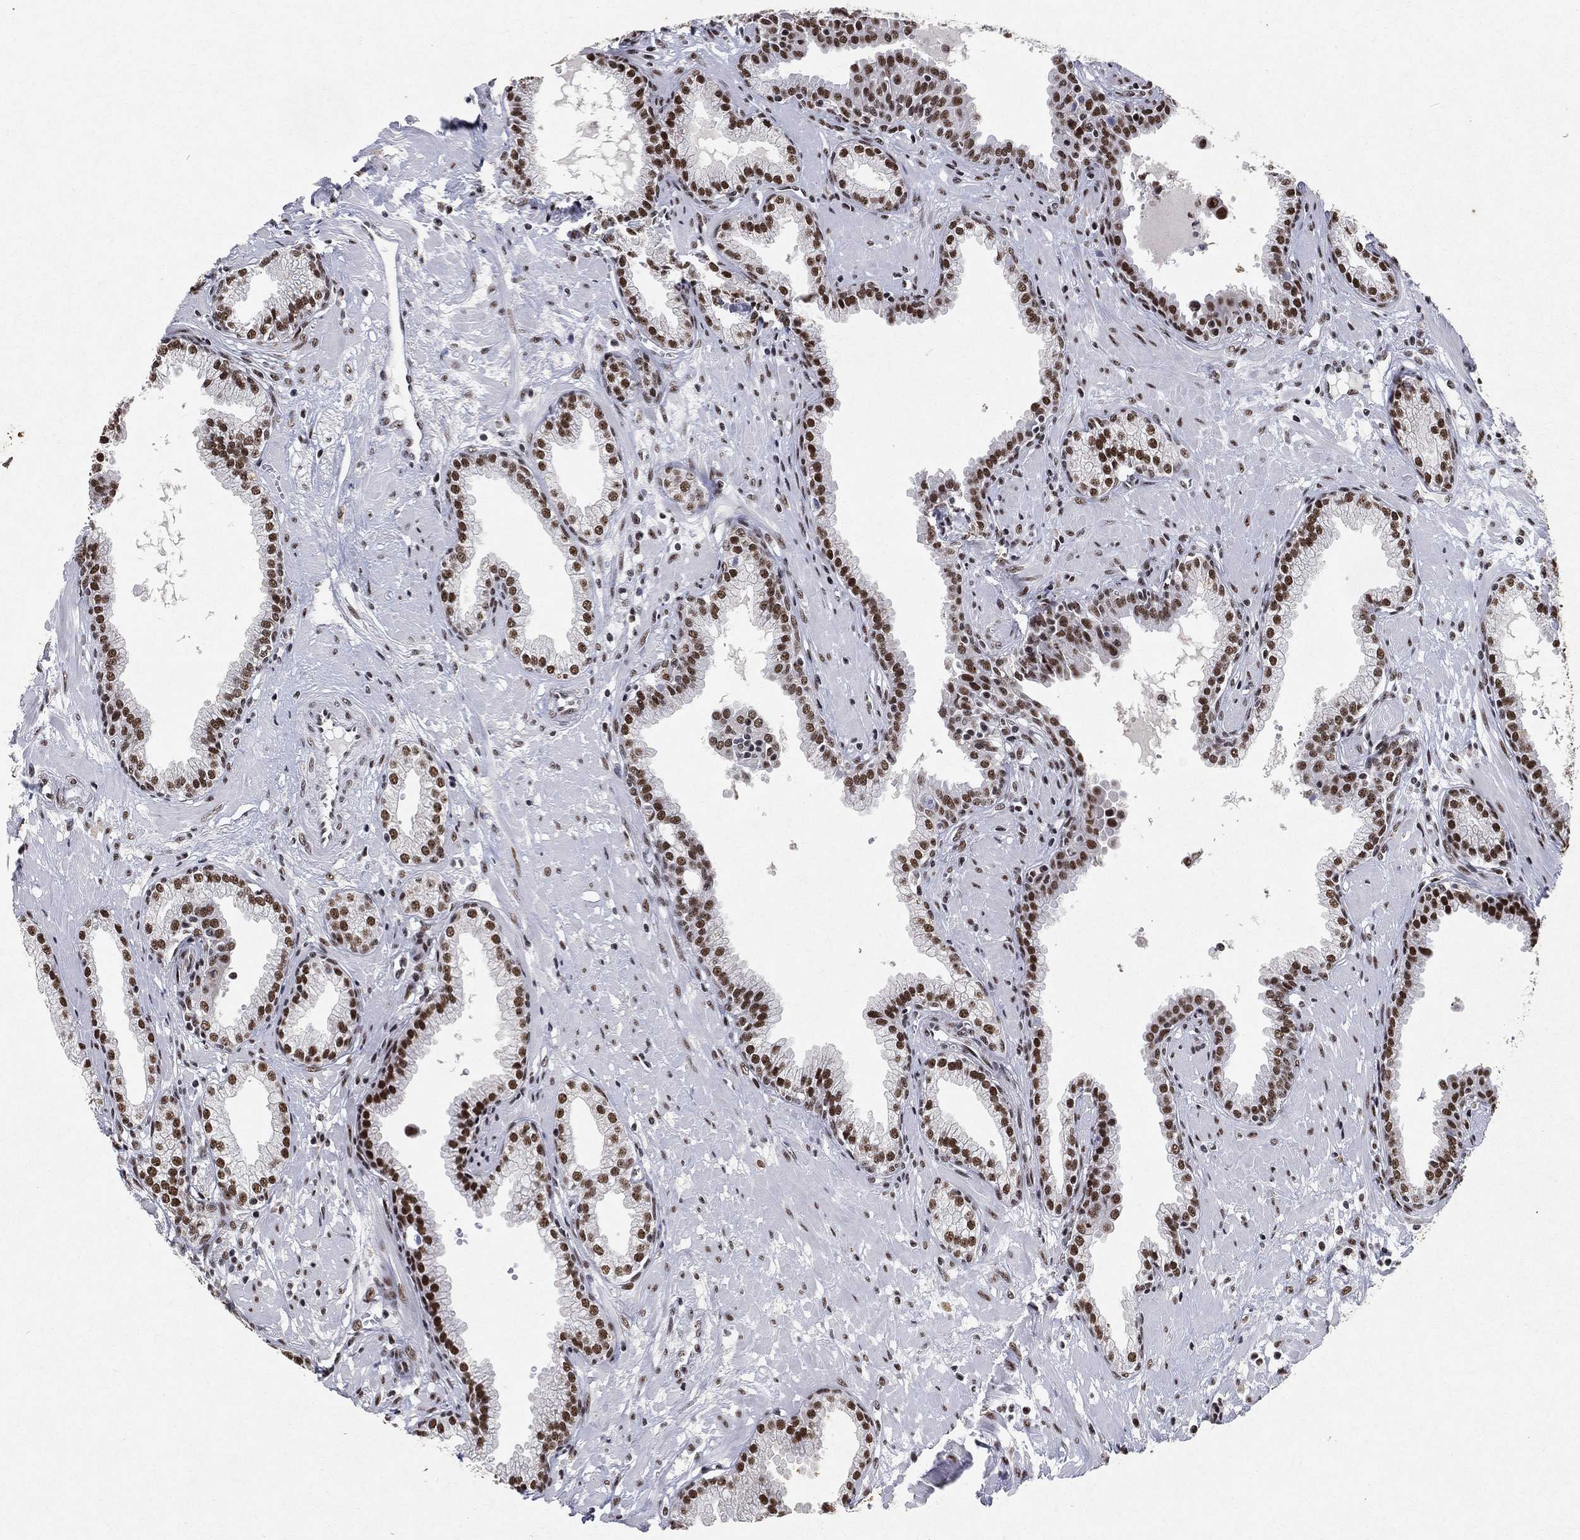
{"staining": {"intensity": "strong", "quantity": ">75%", "location": "nuclear"}, "tissue": "prostate", "cell_type": "Glandular cells", "image_type": "normal", "snomed": [{"axis": "morphology", "description": "Normal tissue, NOS"}, {"axis": "topography", "description": "Prostate"}], "caption": "This is a photomicrograph of immunohistochemistry (IHC) staining of unremarkable prostate, which shows strong staining in the nuclear of glandular cells.", "gene": "DDX27", "patient": {"sex": "male", "age": 64}}